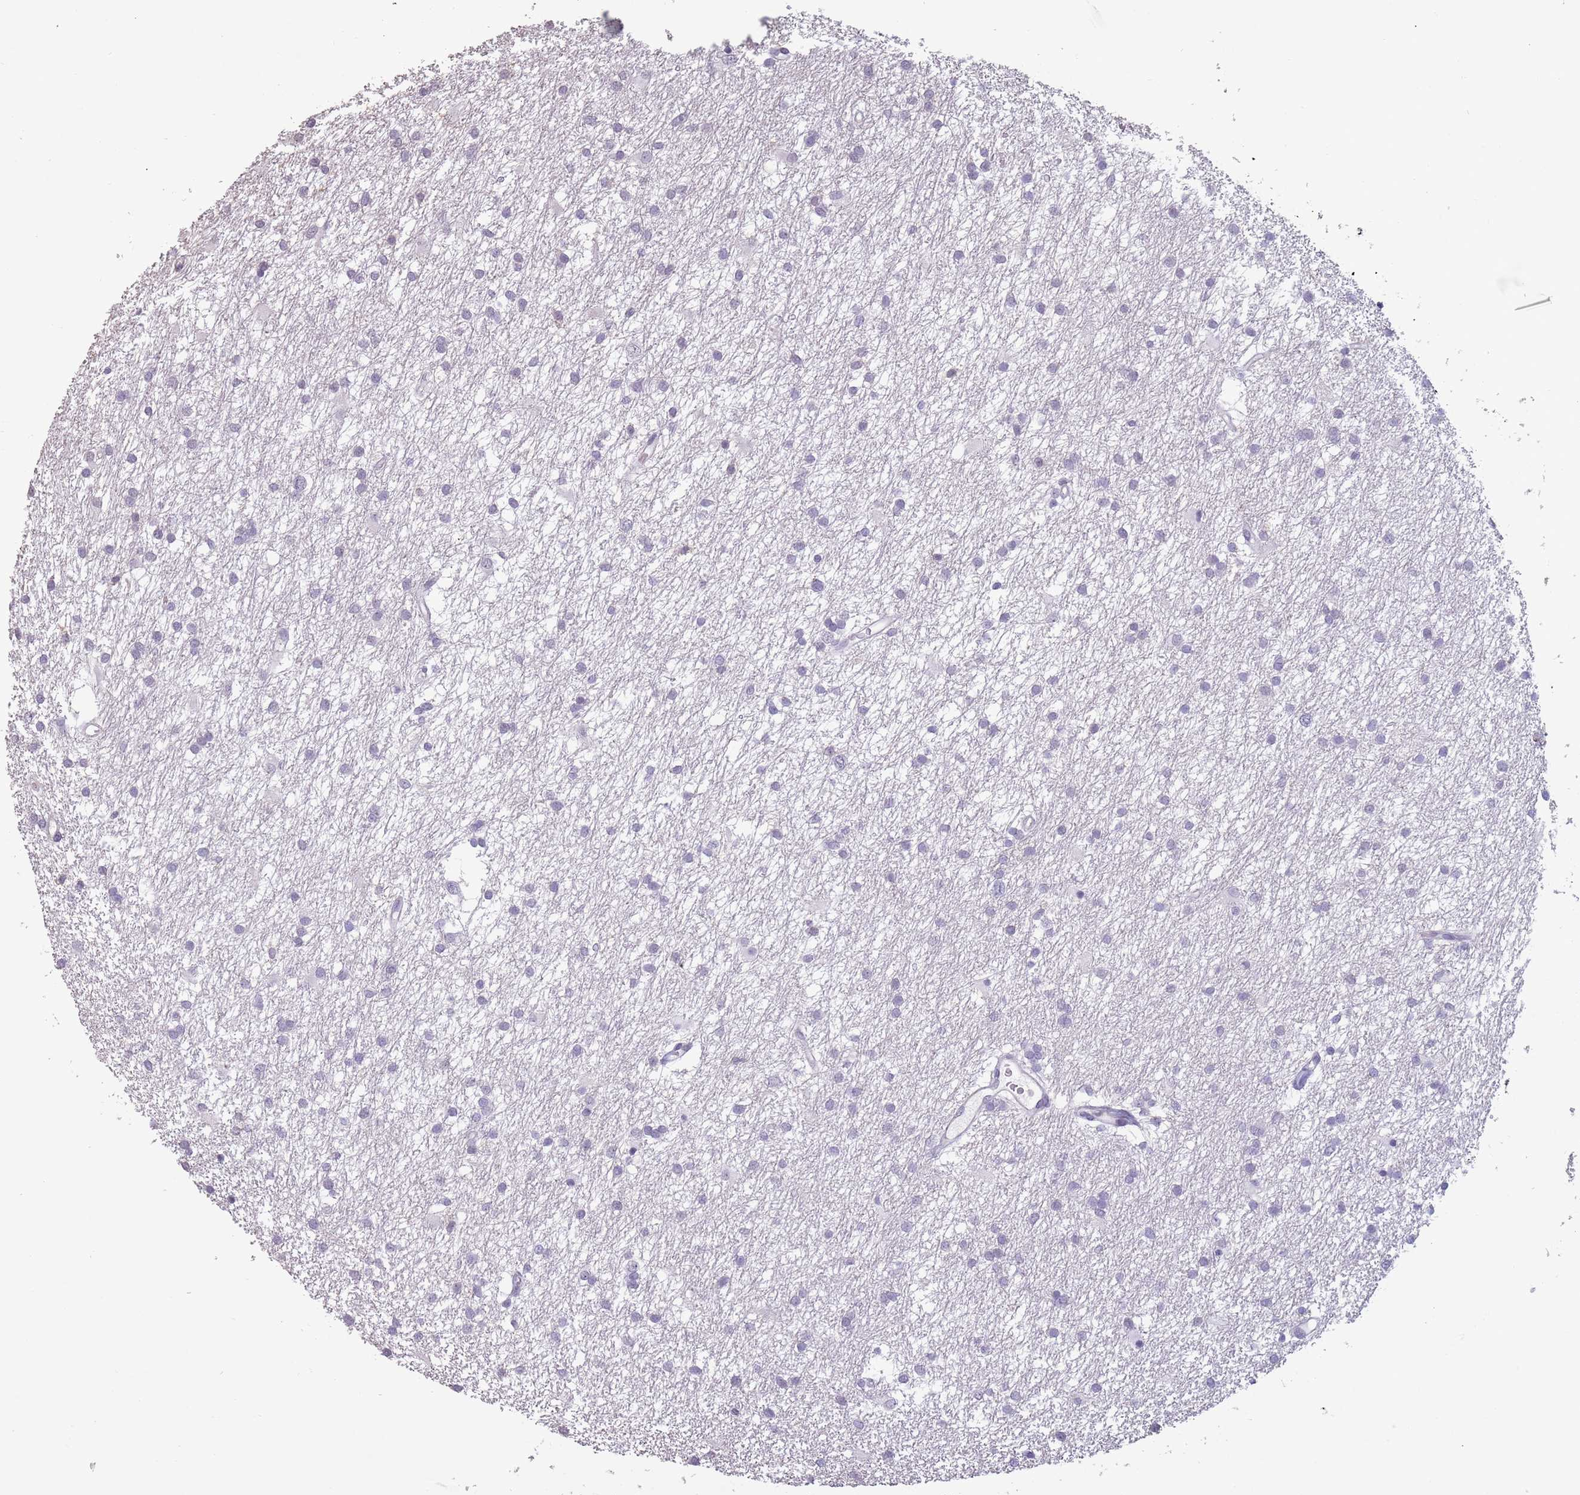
{"staining": {"intensity": "negative", "quantity": "none", "location": "none"}, "tissue": "glioma", "cell_type": "Tumor cells", "image_type": "cancer", "snomed": [{"axis": "morphology", "description": "Glioma, malignant, High grade"}, {"axis": "topography", "description": "Brain"}], "caption": "IHC histopathology image of neoplastic tissue: human malignant glioma (high-grade) stained with DAB (3,3'-diaminobenzidine) demonstrates no significant protein positivity in tumor cells.", "gene": "SUN5", "patient": {"sex": "male", "age": 77}}